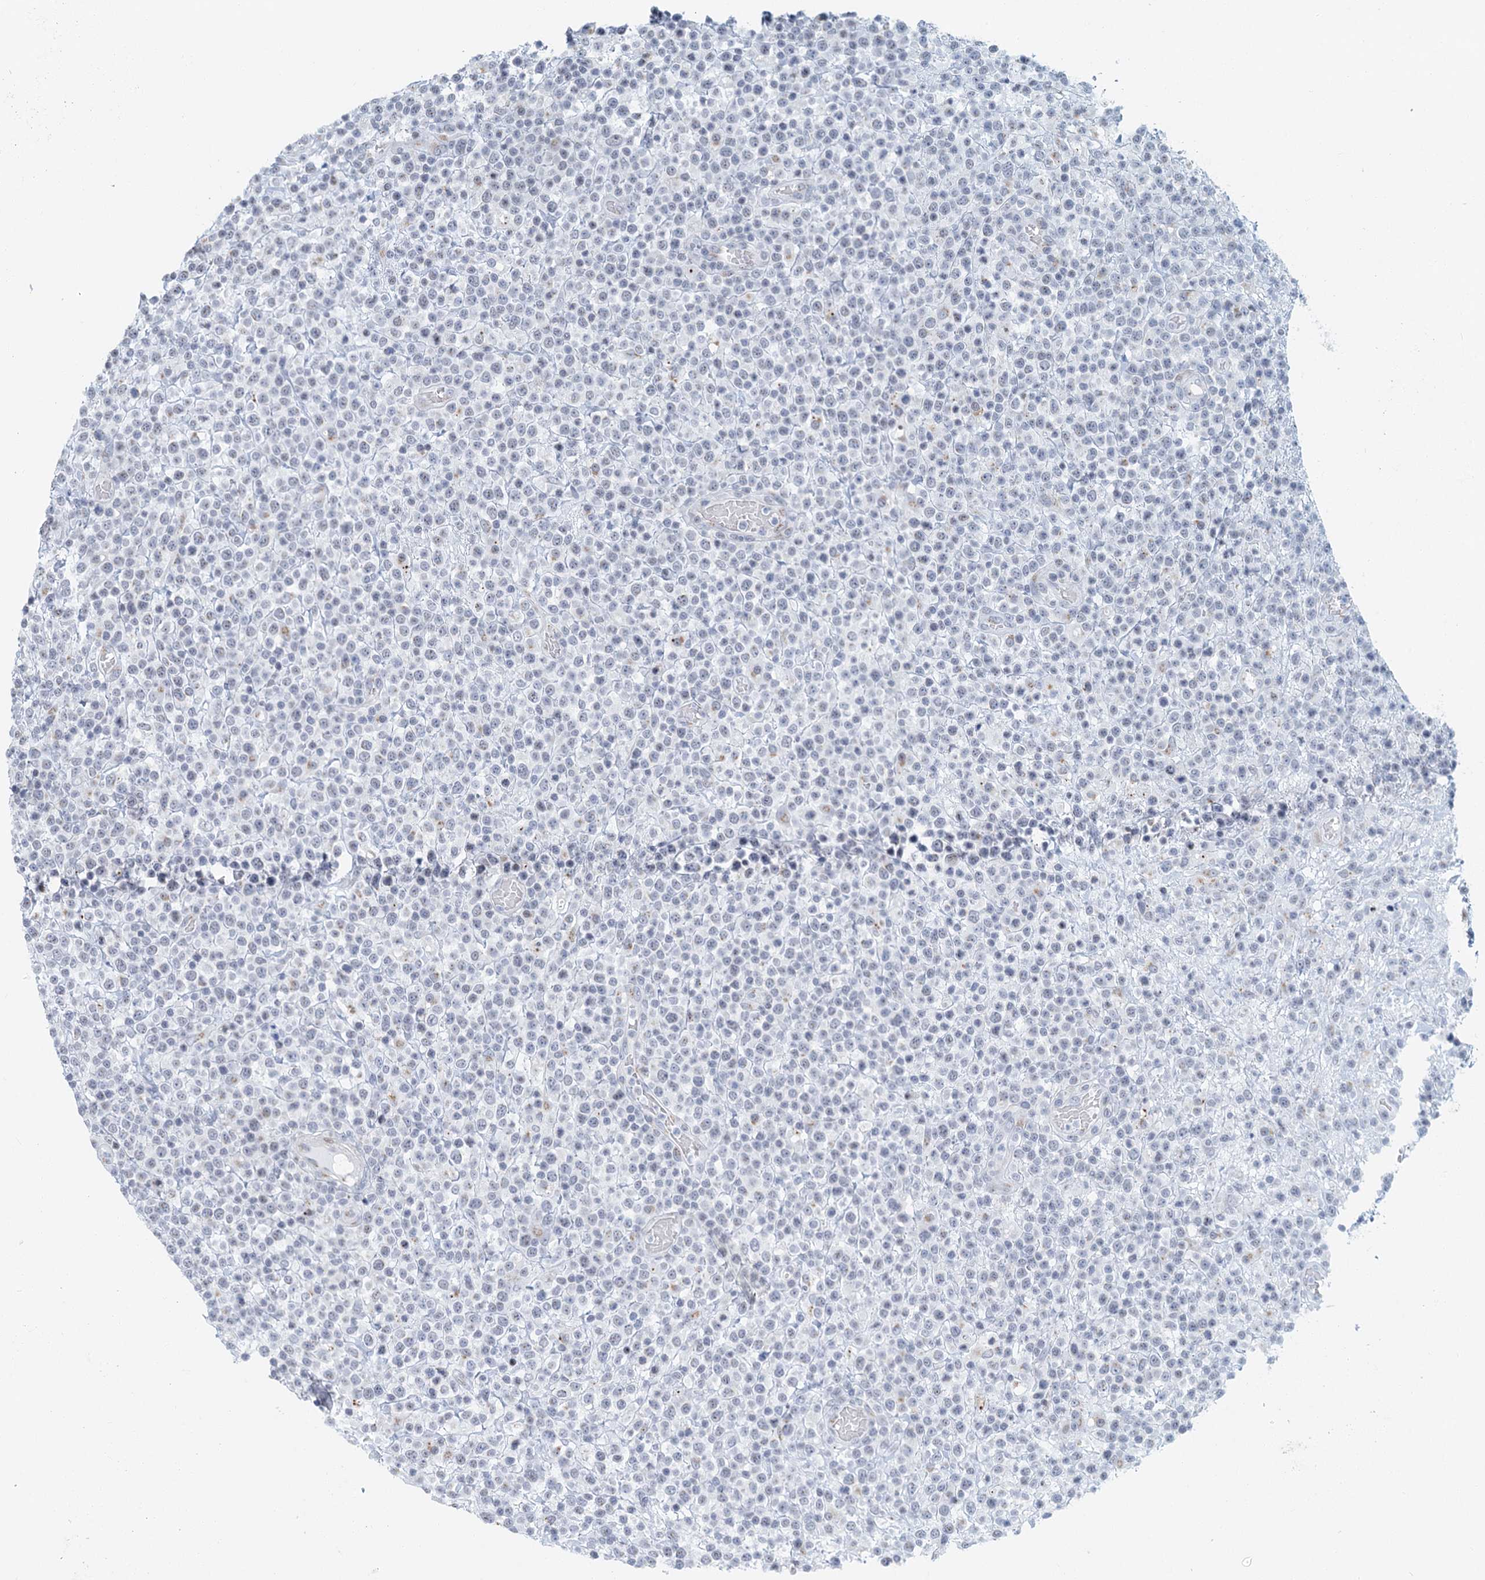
{"staining": {"intensity": "negative", "quantity": "none", "location": "none"}, "tissue": "lymphoma", "cell_type": "Tumor cells", "image_type": "cancer", "snomed": [{"axis": "morphology", "description": "Malignant lymphoma, non-Hodgkin's type, High grade"}, {"axis": "topography", "description": "Colon"}], "caption": "High-grade malignant lymphoma, non-Hodgkin's type was stained to show a protein in brown. There is no significant expression in tumor cells.", "gene": "ZNF527", "patient": {"sex": "female", "age": 53}}